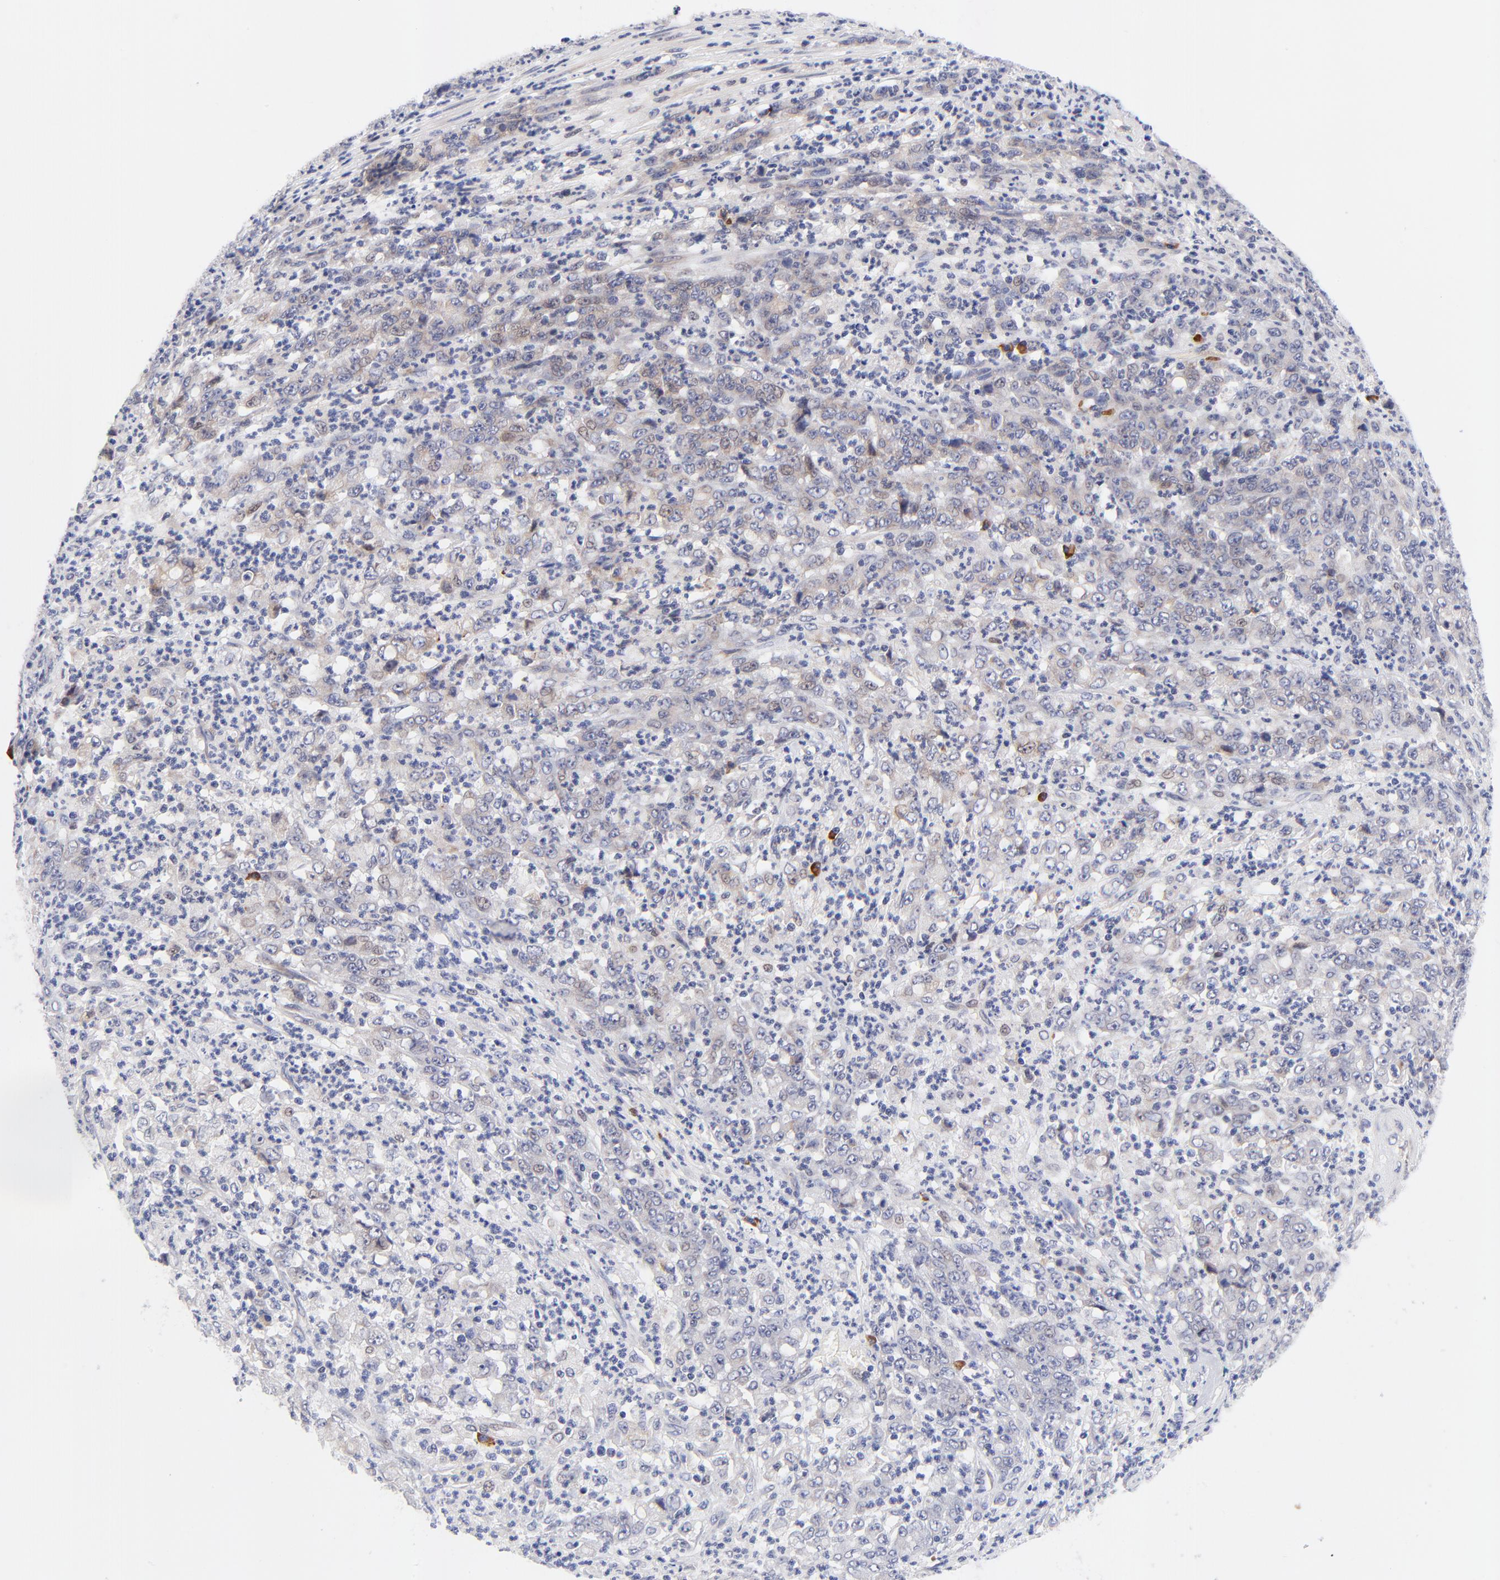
{"staining": {"intensity": "negative", "quantity": "none", "location": "none"}, "tissue": "stomach cancer", "cell_type": "Tumor cells", "image_type": "cancer", "snomed": [{"axis": "morphology", "description": "Adenocarcinoma, NOS"}, {"axis": "topography", "description": "Stomach, lower"}], "caption": "The immunohistochemistry (IHC) histopathology image has no significant positivity in tumor cells of adenocarcinoma (stomach) tissue.", "gene": "AFF2", "patient": {"sex": "female", "age": 71}}